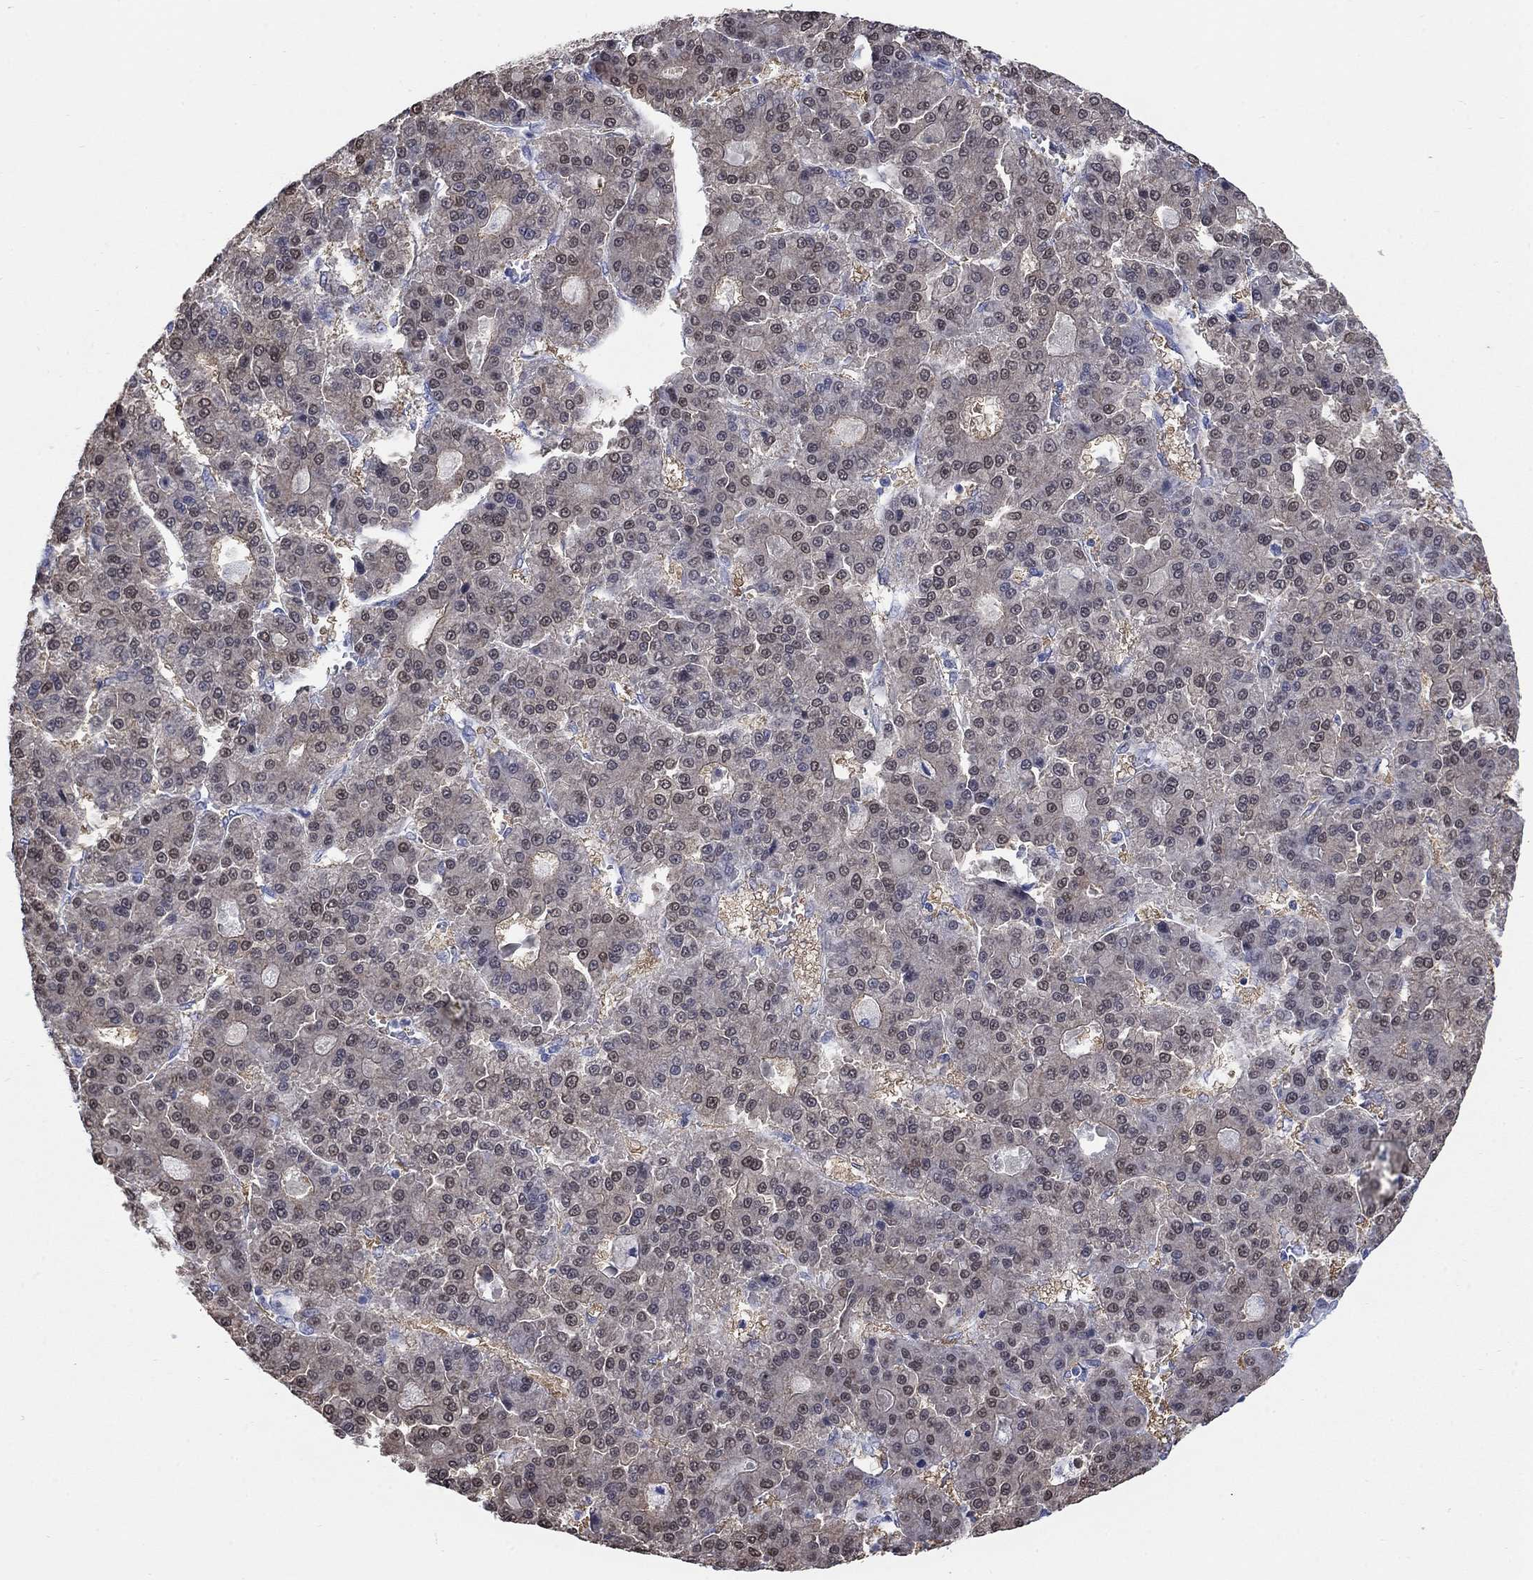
{"staining": {"intensity": "weak", "quantity": "25%-75%", "location": "nuclear"}, "tissue": "liver cancer", "cell_type": "Tumor cells", "image_type": "cancer", "snomed": [{"axis": "morphology", "description": "Carcinoma, Hepatocellular, NOS"}, {"axis": "topography", "description": "Liver"}], "caption": "The photomicrograph displays staining of liver hepatocellular carcinoma, revealing weak nuclear protein staining (brown color) within tumor cells.", "gene": "ATP6V1G2", "patient": {"sex": "male", "age": 70}}